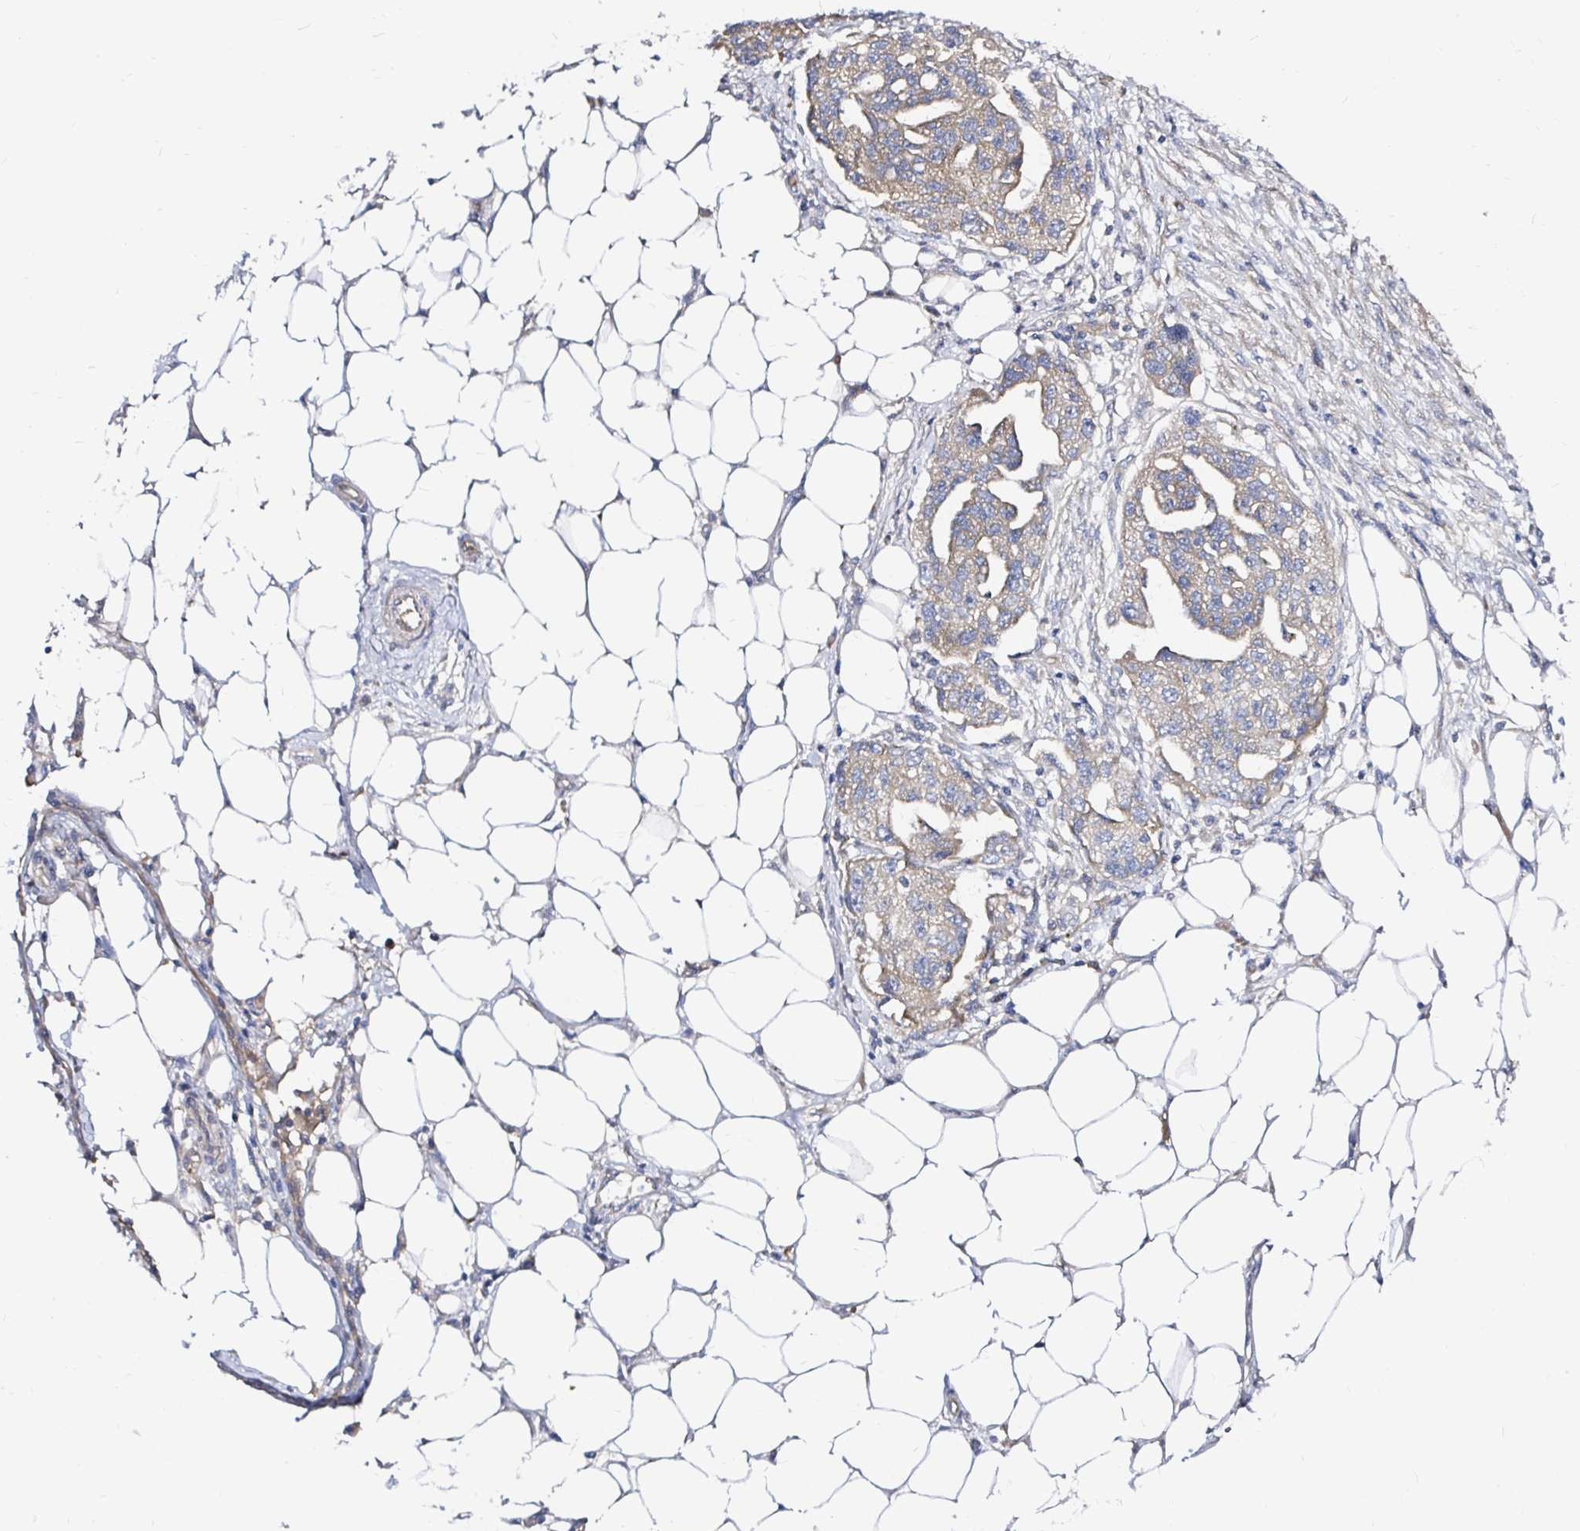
{"staining": {"intensity": "weak", "quantity": "25%-75%", "location": "cytoplasmic/membranous"}, "tissue": "ovarian cancer", "cell_type": "Tumor cells", "image_type": "cancer", "snomed": [{"axis": "morphology", "description": "Carcinoma, endometroid"}, {"axis": "morphology", "description": "Cystadenocarcinoma, serous, NOS"}, {"axis": "topography", "description": "Ovary"}], "caption": "Weak cytoplasmic/membranous expression is identified in approximately 25%-75% of tumor cells in serous cystadenocarcinoma (ovarian).", "gene": "ARHGEF37", "patient": {"sex": "female", "age": 45}}